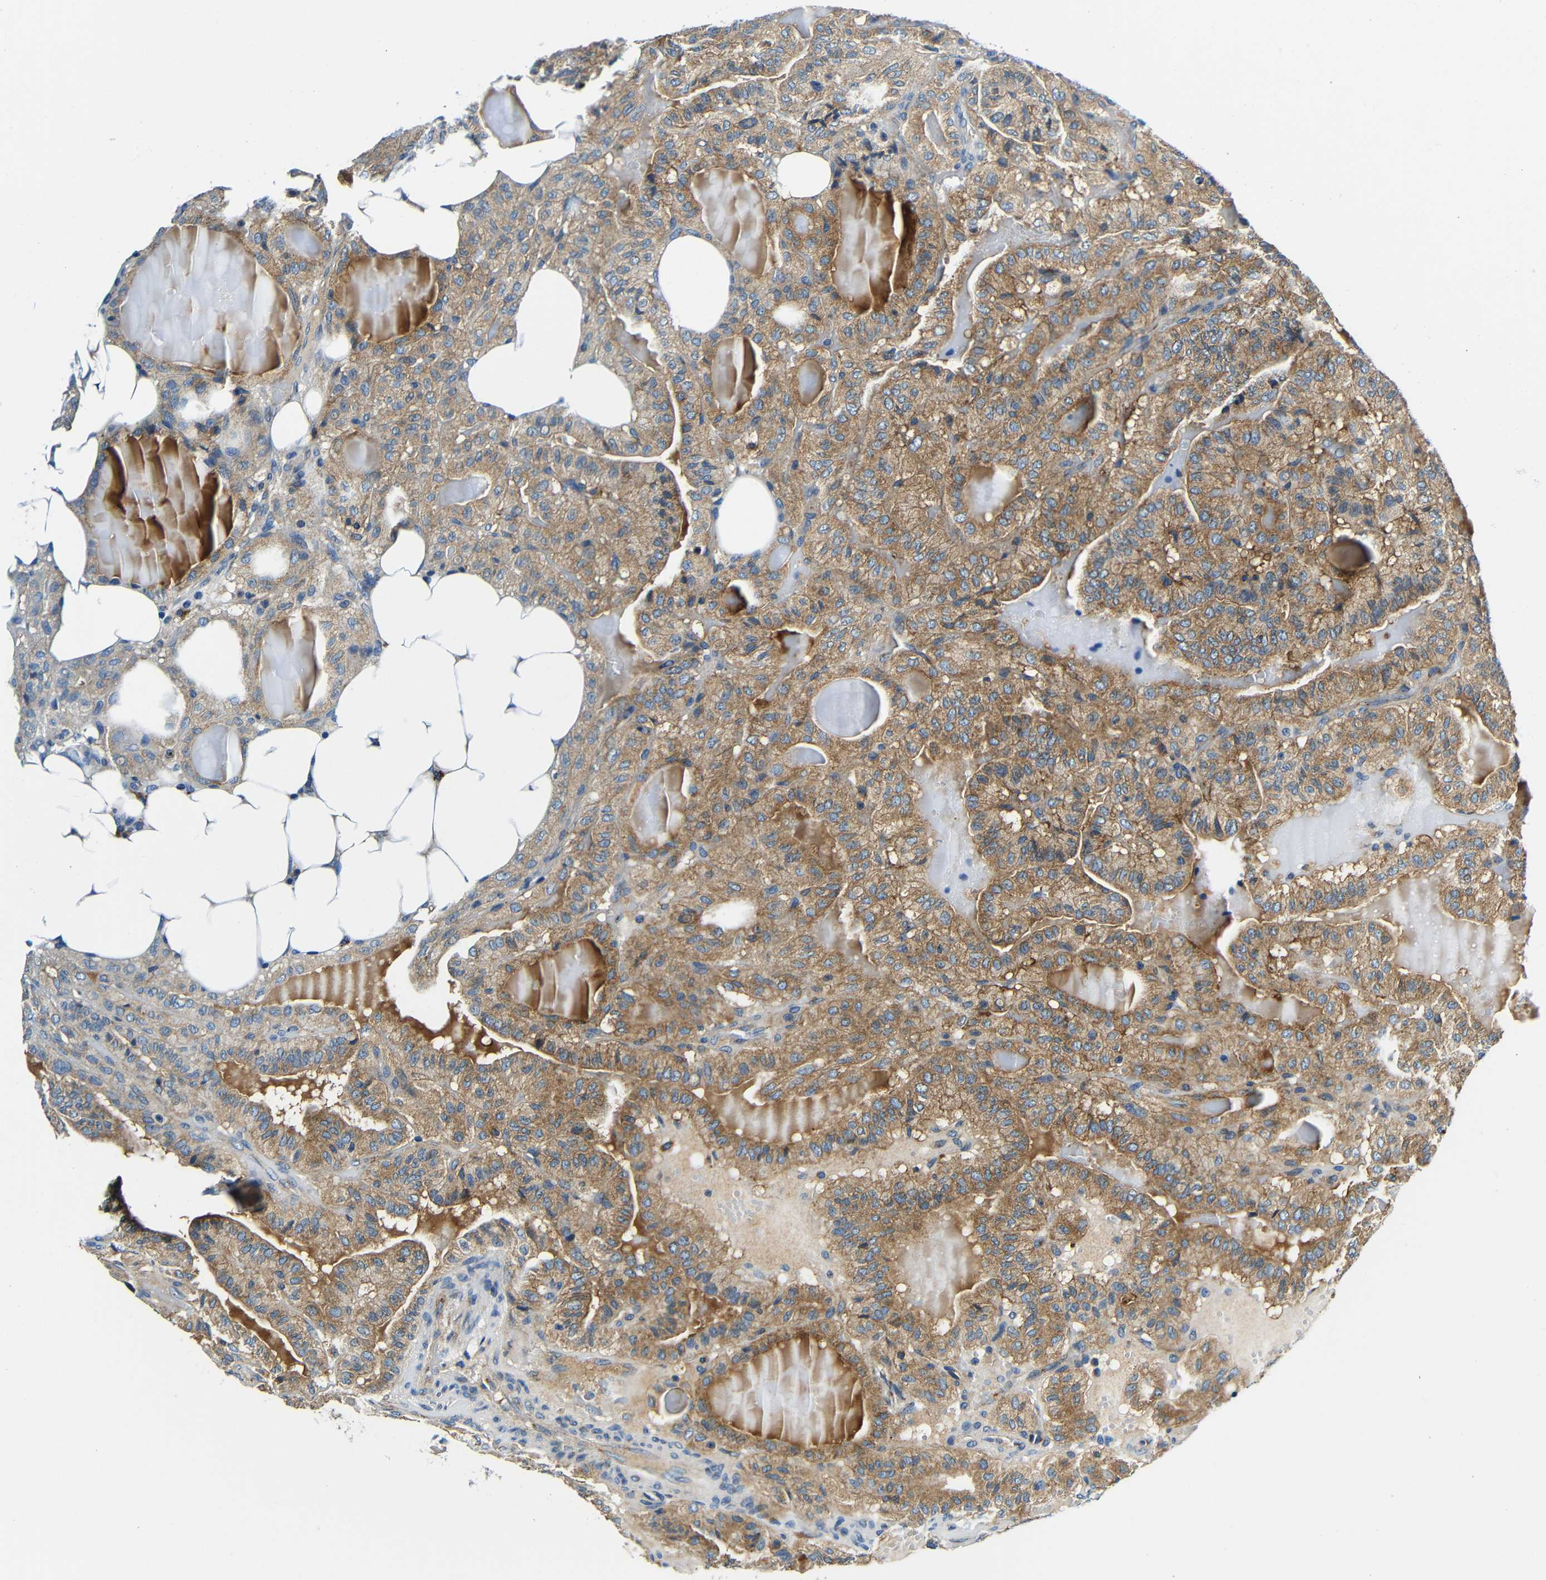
{"staining": {"intensity": "moderate", "quantity": ">75%", "location": "cytoplasmic/membranous"}, "tissue": "thyroid cancer", "cell_type": "Tumor cells", "image_type": "cancer", "snomed": [{"axis": "morphology", "description": "Papillary adenocarcinoma, NOS"}, {"axis": "topography", "description": "Thyroid gland"}], "caption": "Human thyroid cancer (papillary adenocarcinoma) stained for a protein (brown) exhibits moderate cytoplasmic/membranous positive expression in about >75% of tumor cells.", "gene": "USO1", "patient": {"sex": "male", "age": 77}}